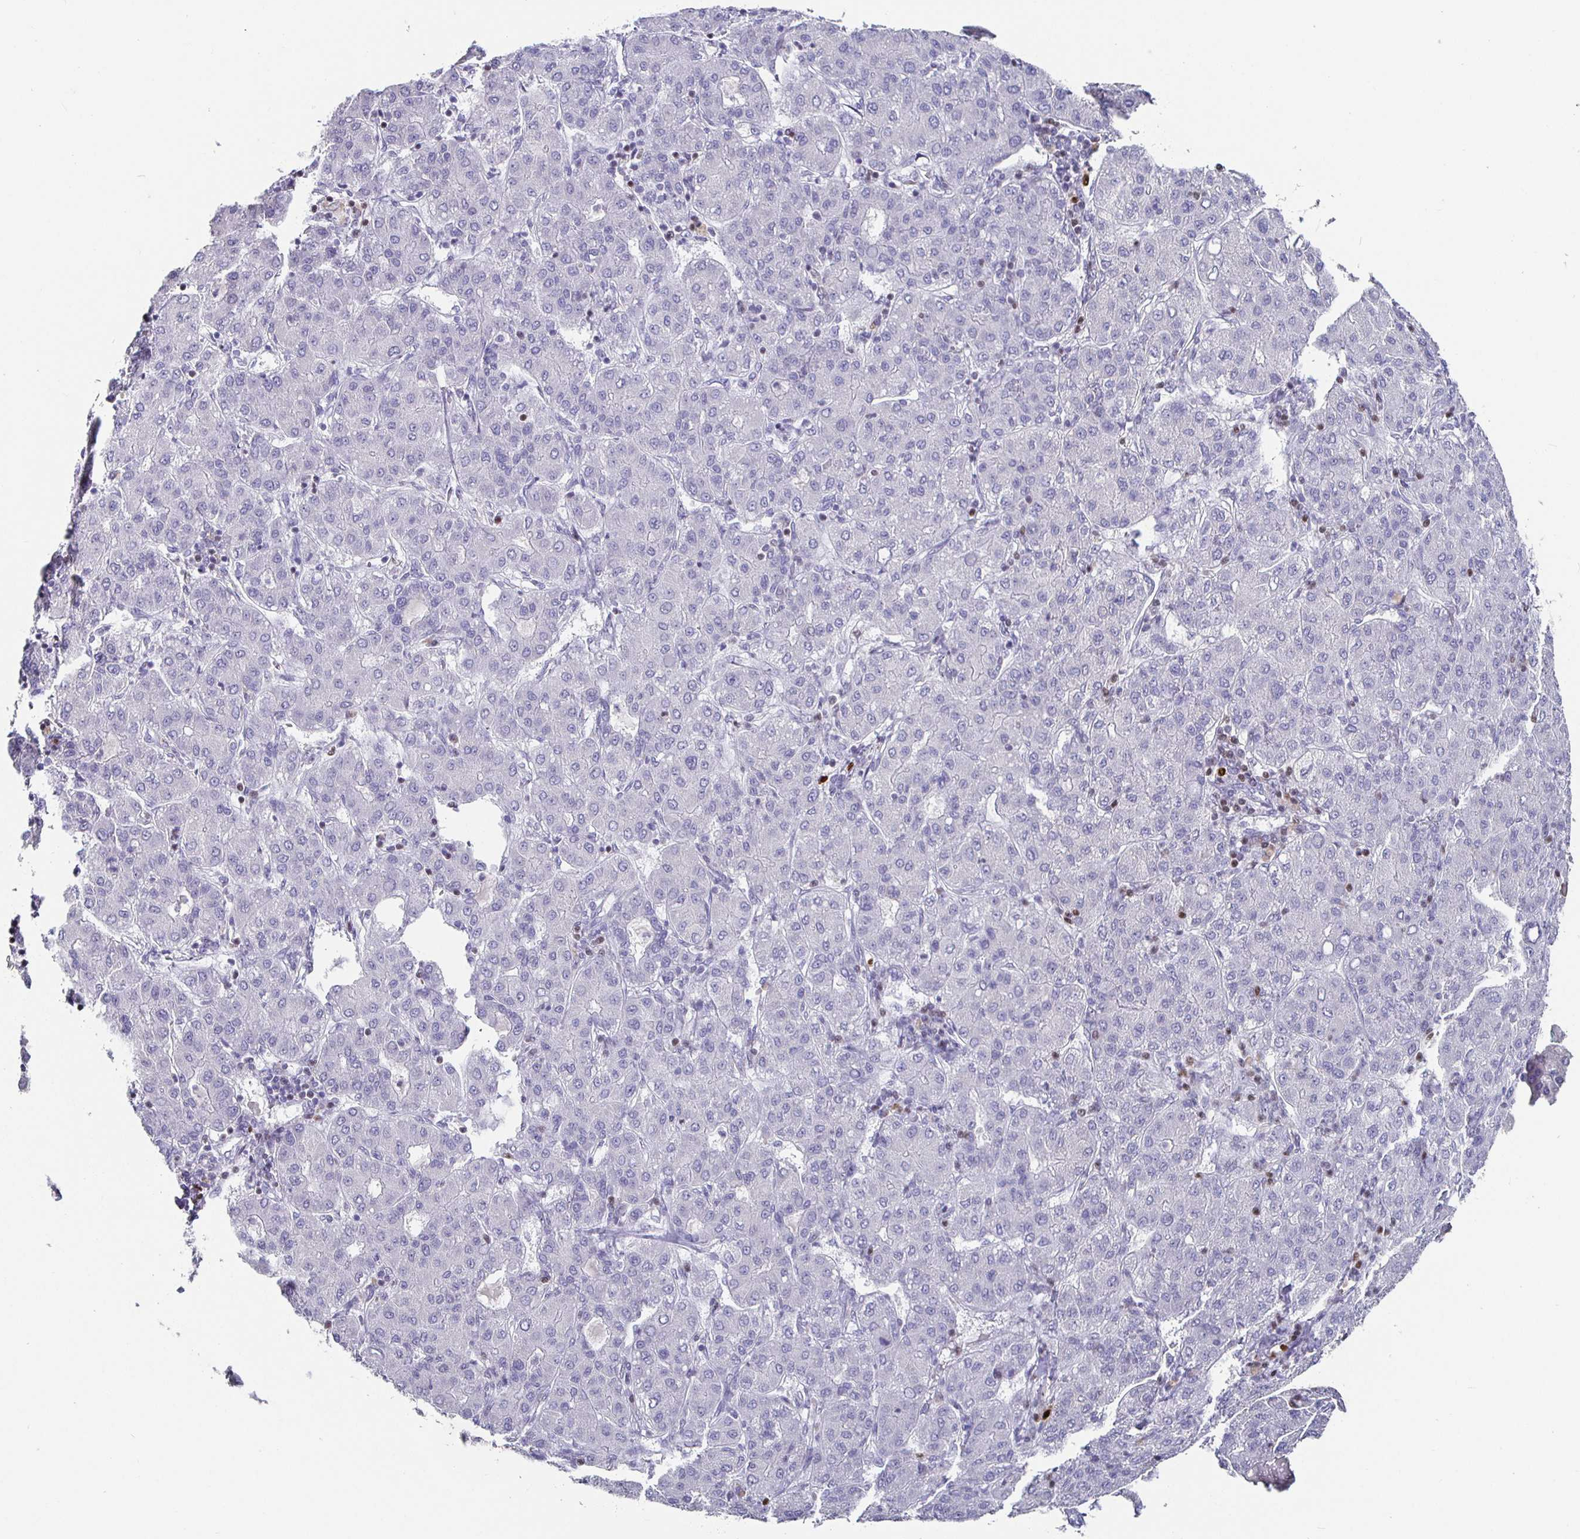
{"staining": {"intensity": "negative", "quantity": "none", "location": "none"}, "tissue": "liver cancer", "cell_type": "Tumor cells", "image_type": "cancer", "snomed": [{"axis": "morphology", "description": "Carcinoma, Hepatocellular, NOS"}, {"axis": "topography", "description": "Liver"}], "caption": "Tumor cells show no significant protein staining in liver cancer.", "gene": "RUNX2", "patient": {"sex": "male", "age": 65}}